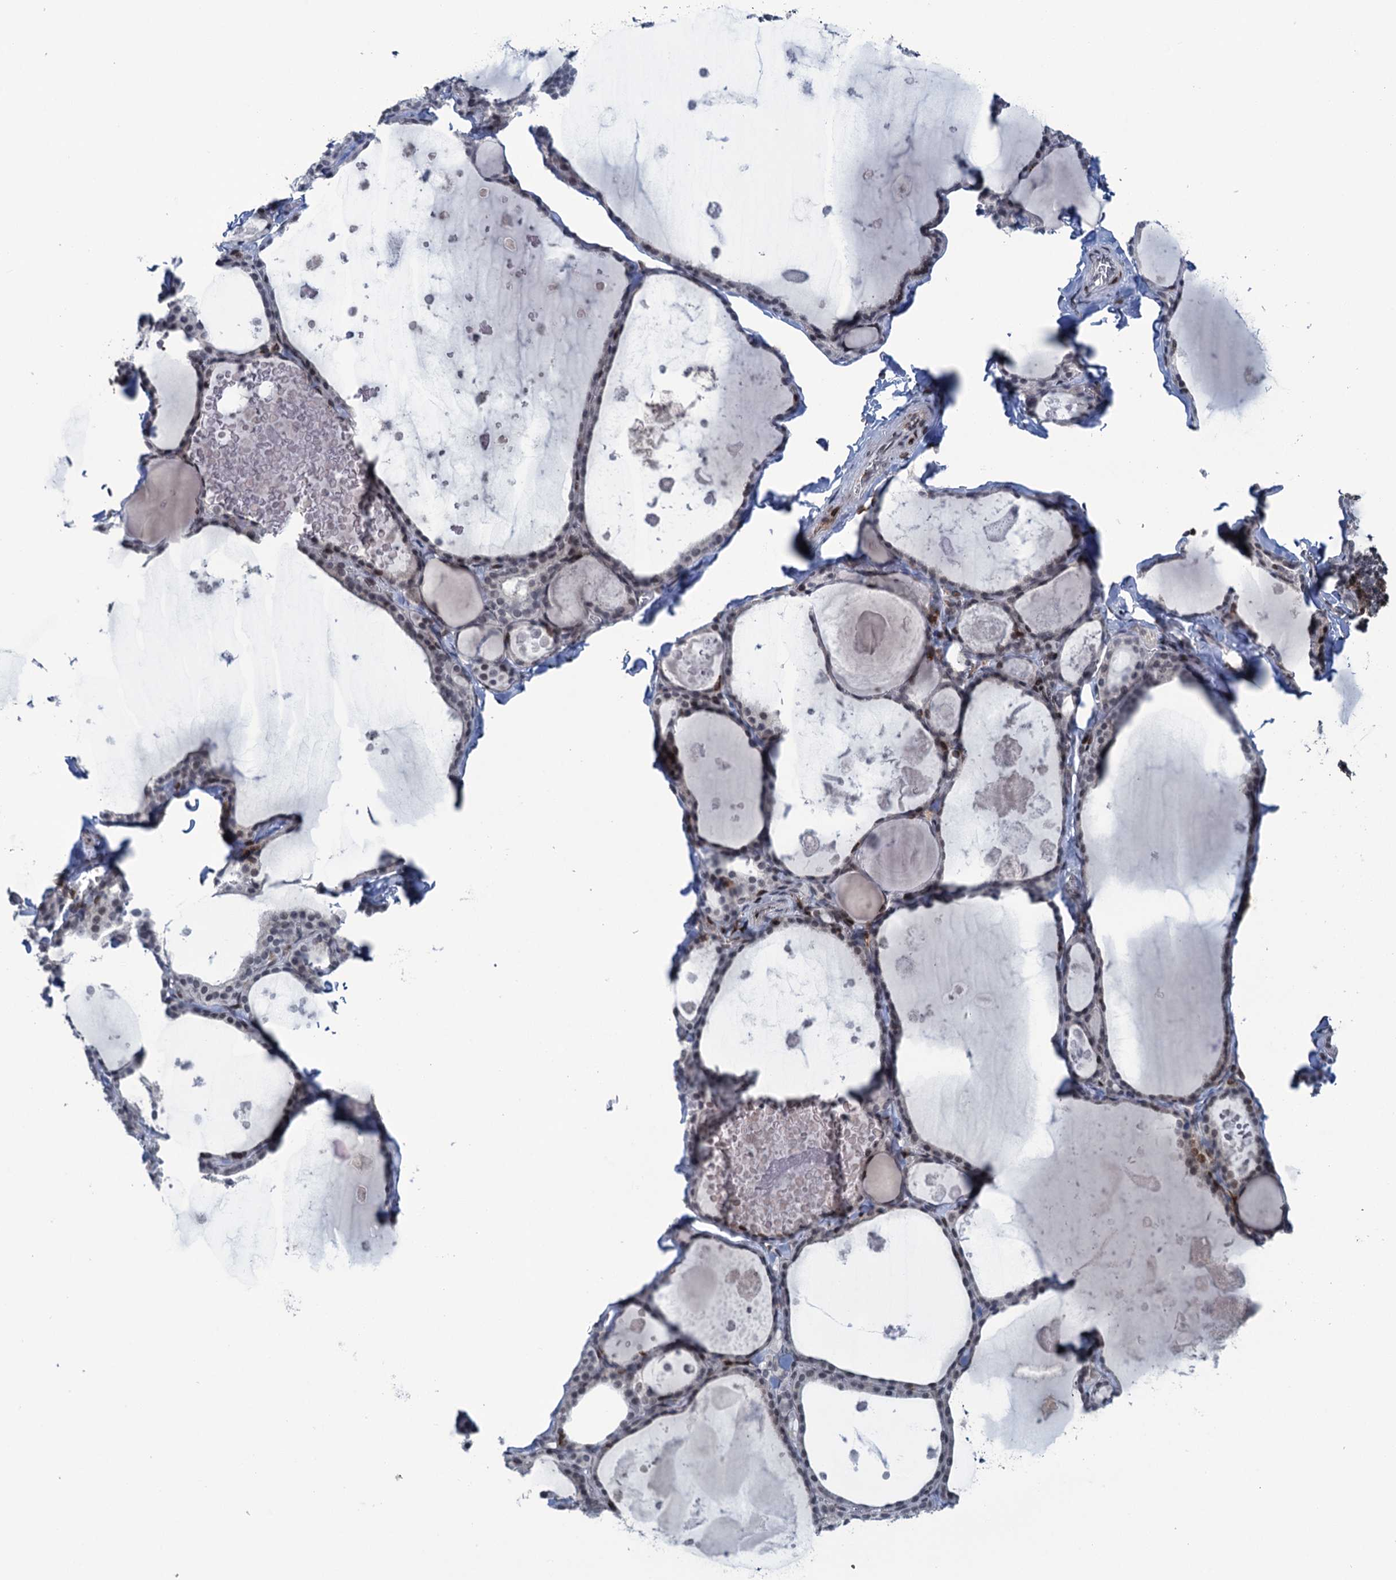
{"staining": {"intensity": "negative", "quantity": "none", "location": "none"}, "tissue": "thyroid gland", "cell_type": "Glandular cells", "image_type": "normal", "snomed": [{"axis": "morphology", "description": "Normal tissue, NOS"}, {"axis": "topography", "description": "Thyroid gland"}], "caption": "High magnification brightfield microscopy of unremarkable thyroid gland stained with DAB (brown) and counterstained with hematoxylin (blue): glandular cells show no significant positivity. The staining is performed using DAB brown chromogen with nuclei counter-stained in using hematoxylin.", "gene": "FYB1", "patient": {"sex": "male", "age": 56}}